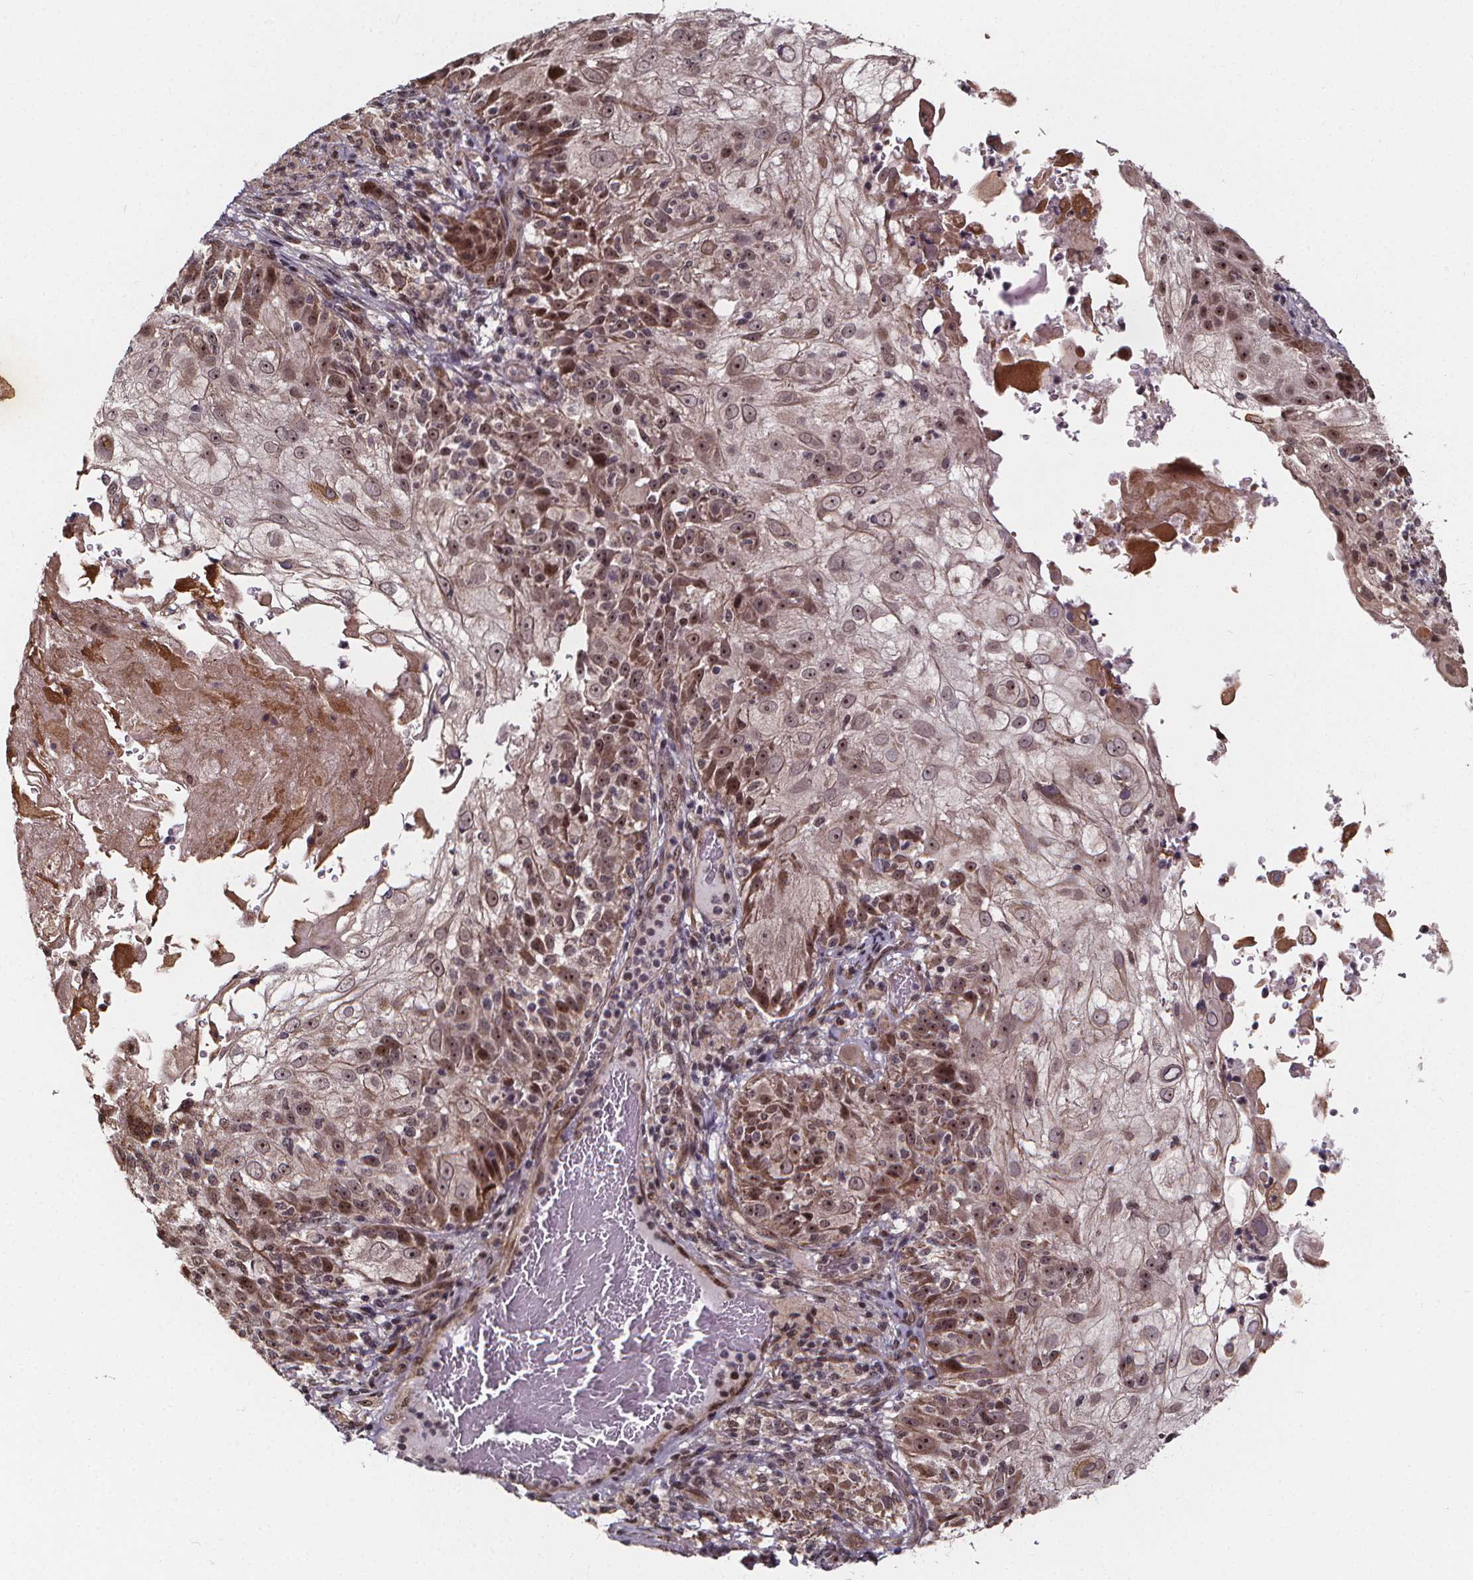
{"staining": {"intensity": "moderate", "quantity": "<25%", "location": "nuclear"}, "tissue": "skin cancer", "cell_type": "Tumor cells", "image_type": "cancer", "snomed": [{"axis": "morphology", "description": "Normal tissue, NOS"}, {"axis": "morphology", "description": "Squamous cell carcinoma, NOS"}, {"axis": "topography", "description": "Skin"}], "caption": "Immunohistochemistry image of human skin squamous cell carcinoma stained for a protein (brown), which displays low levels of moderate nuclear staining in approximately <25% of tumor cells.", "gene": "DDIT3", "patient": {"sex": "female", "age": 83}}